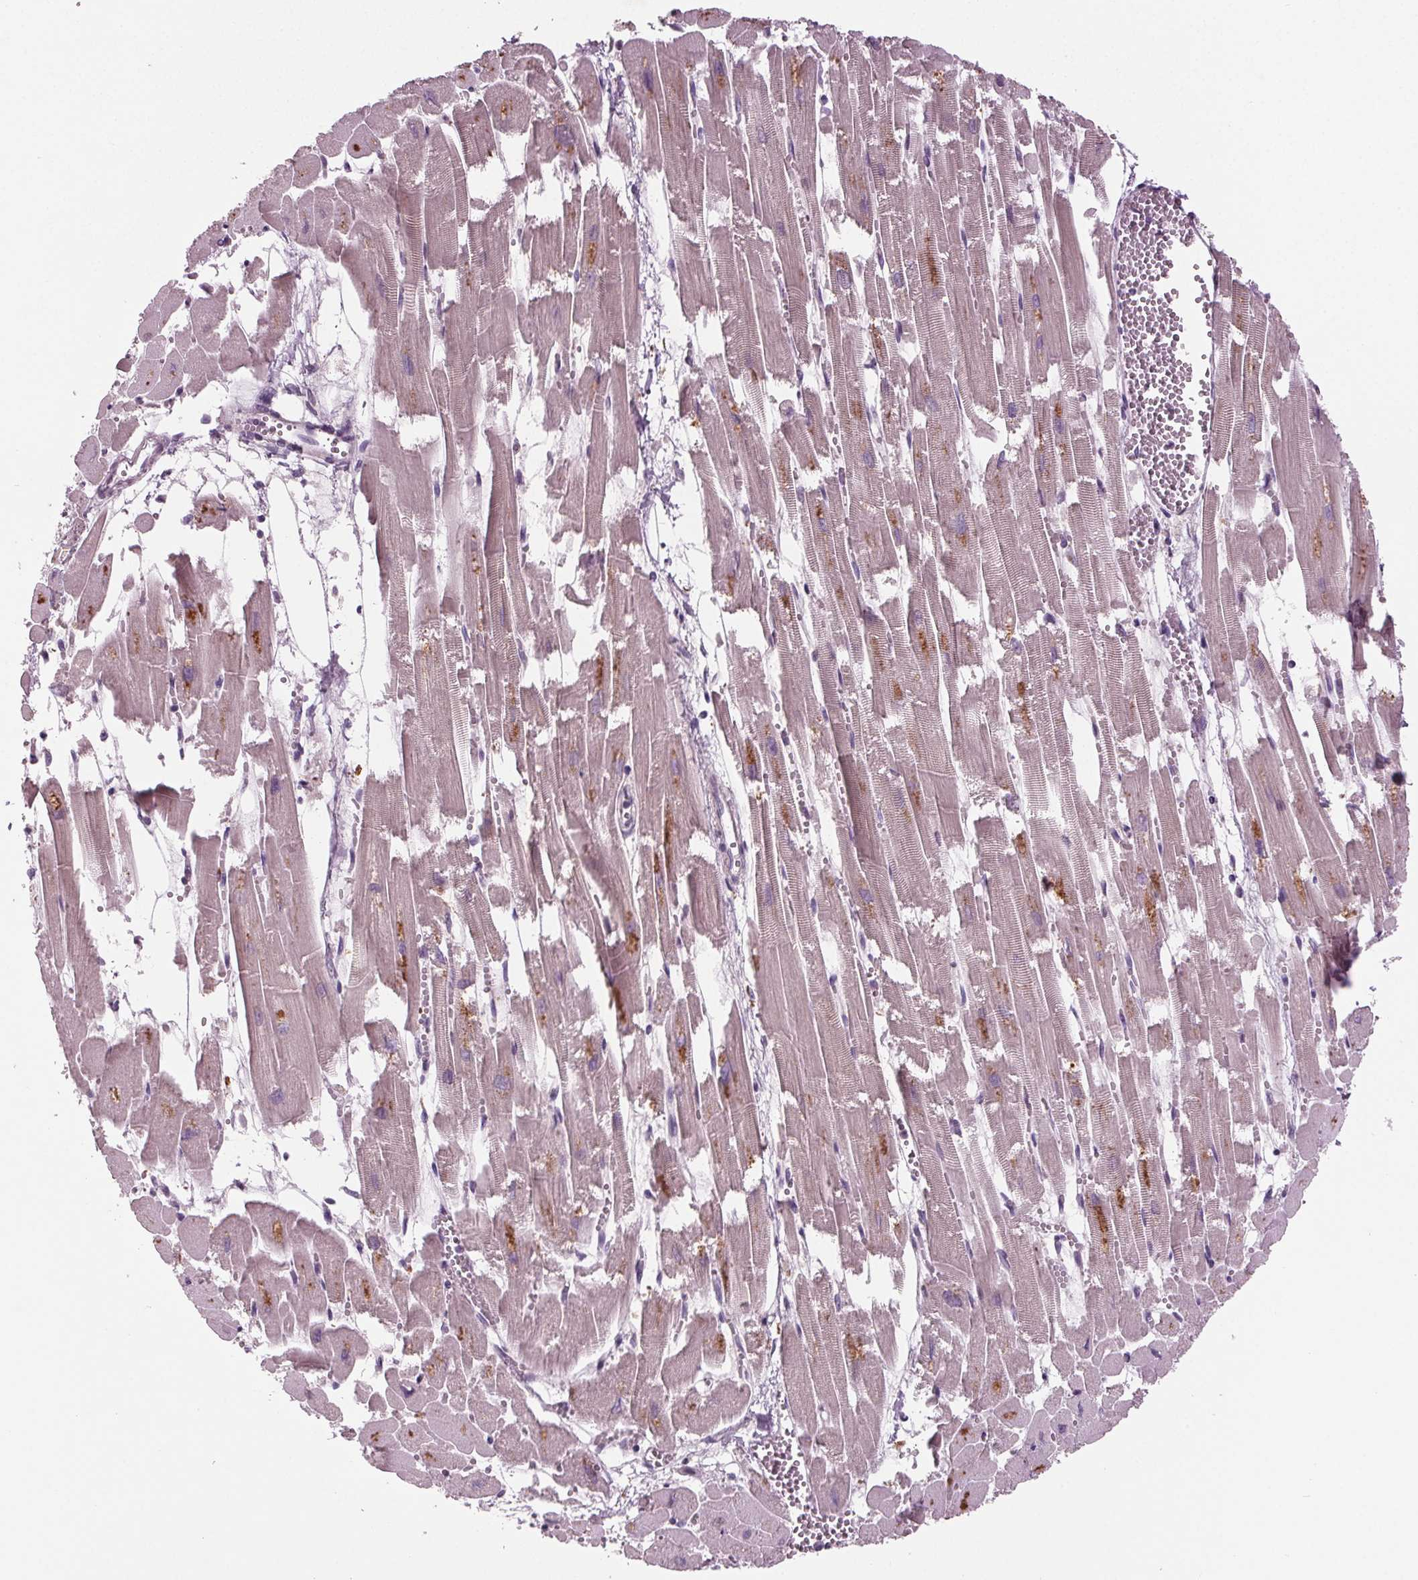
{"staining": {"intensity": "negative", "quantity": "none", "location": "none"}, "tissue": "heart muscle", "cell_type": "Cardiomyocytes", "image_type": "normal", "snomed": [{"axis": "morphology", "description": "Normal tissue, NOS"}, {"axis": "topography", "description": "Heart"}], "caption": "An immunohistochemistry (IHC) micrograph of unremarkable heart muscle is shown. There is no staining in cardiomyocytes of heart muscle.", "gene": "BHLHE22", "patient": {"sex": "female", "age": 52}}